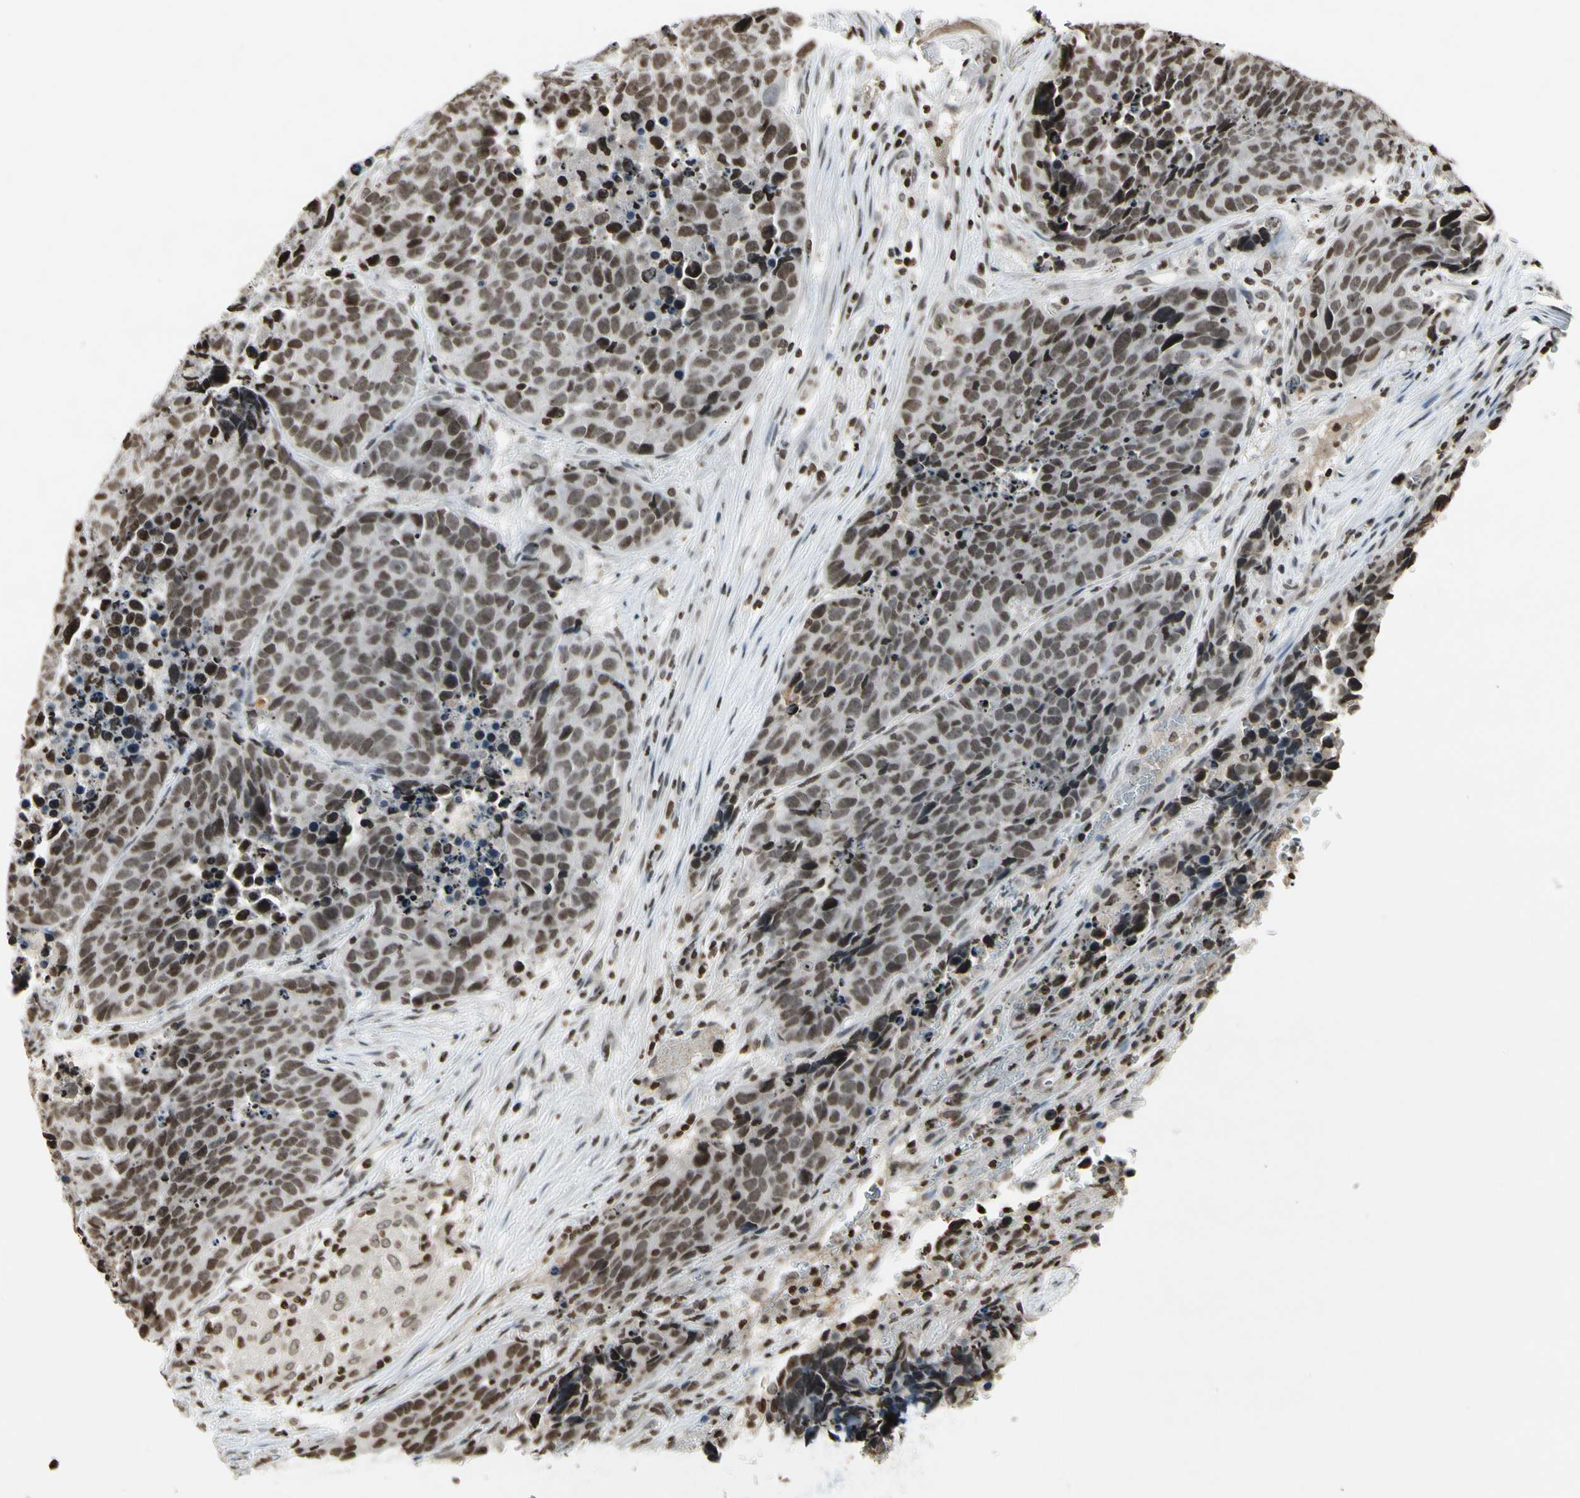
{"staining": {"intensity": "moderate", "quantity": "25%-75%", "location": "nuclear"}, "tissue": "carcinoid", "cell_type": "Tumor cells", "image_type": "cancer", "snomed": [{"axis": "morphology", "description": "Carcinoid, malignant, NOS"}, {"axis": "topography", "description": "Lung"}], "caption": "Immunohistochemical staining of carcinoid exhibits medium levels of moderate nuclear protein staining in about 25%-75% of tumor cells. Nuclei are stained in blue.", "gene": "RORA", "patient": {"sex": "male", "age": 60}}